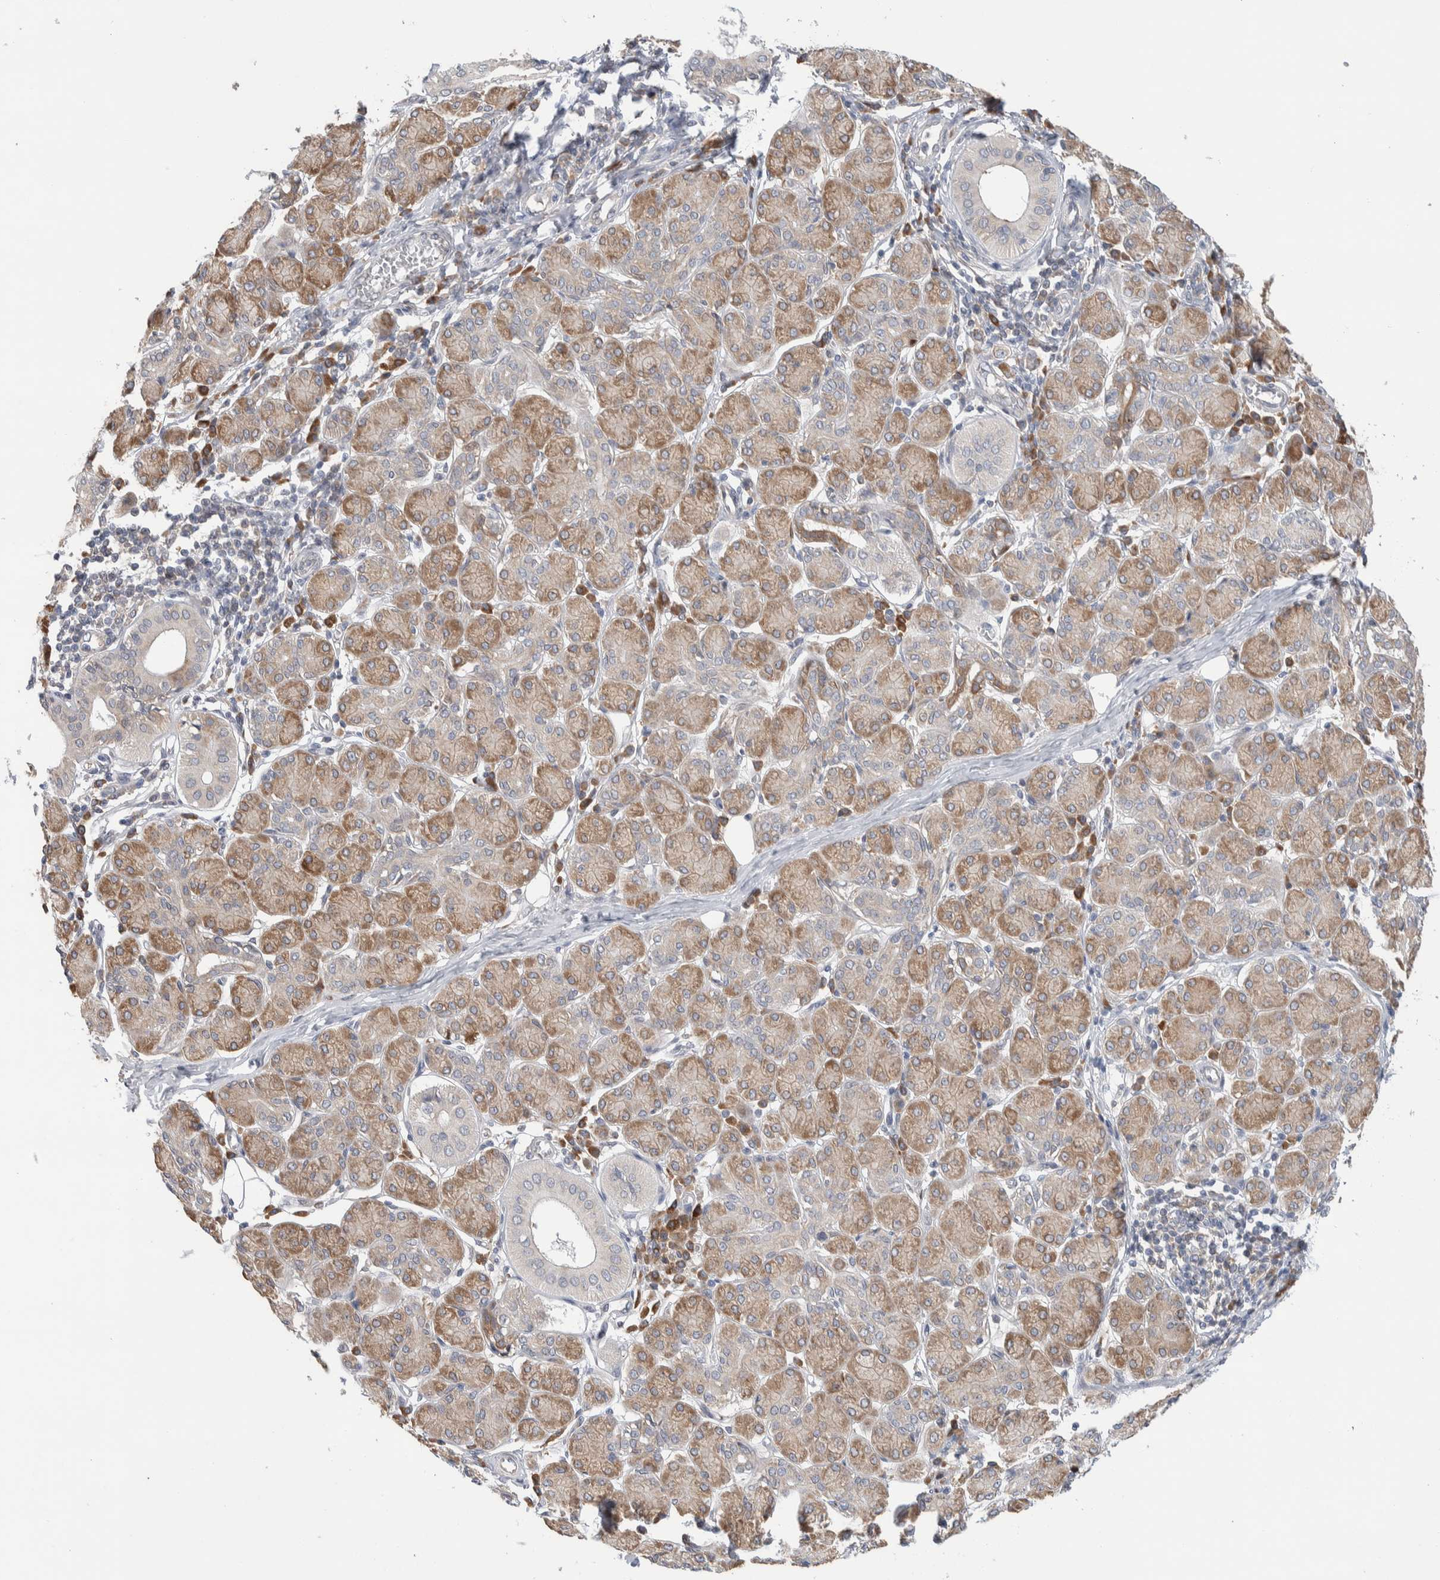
{"staining": {"intensity": "moderate", "quantity": ">75%", "location": "cytoplasmic/membranous"}, "tissue": "salivary gland", "cell_type": "Glandular cells", "image_type": "normal", "snomed": [{"axis": "morphology", "description": "Normal tissue, NOS"}, {"axis": "morphology", "description": "Inflammation, NOS"}, {"axis": "topography", "description": "Lymph node"}, {"axis": "topography", "description": "Salivary gland"}], "caption": "Glandular cells reveal medium levels of moderate cytoplasmic/membranous positivity in approximately >75% of cells in unremarkable human salivary gland. Using DAB (3,3'-diaminobenzidine) (brown) and hematoxylin (blue) stains, captured at high magnification using brightfield microscopy.", "gene": "RUSF1", "patient": {"sex": "male", "age": 3}}